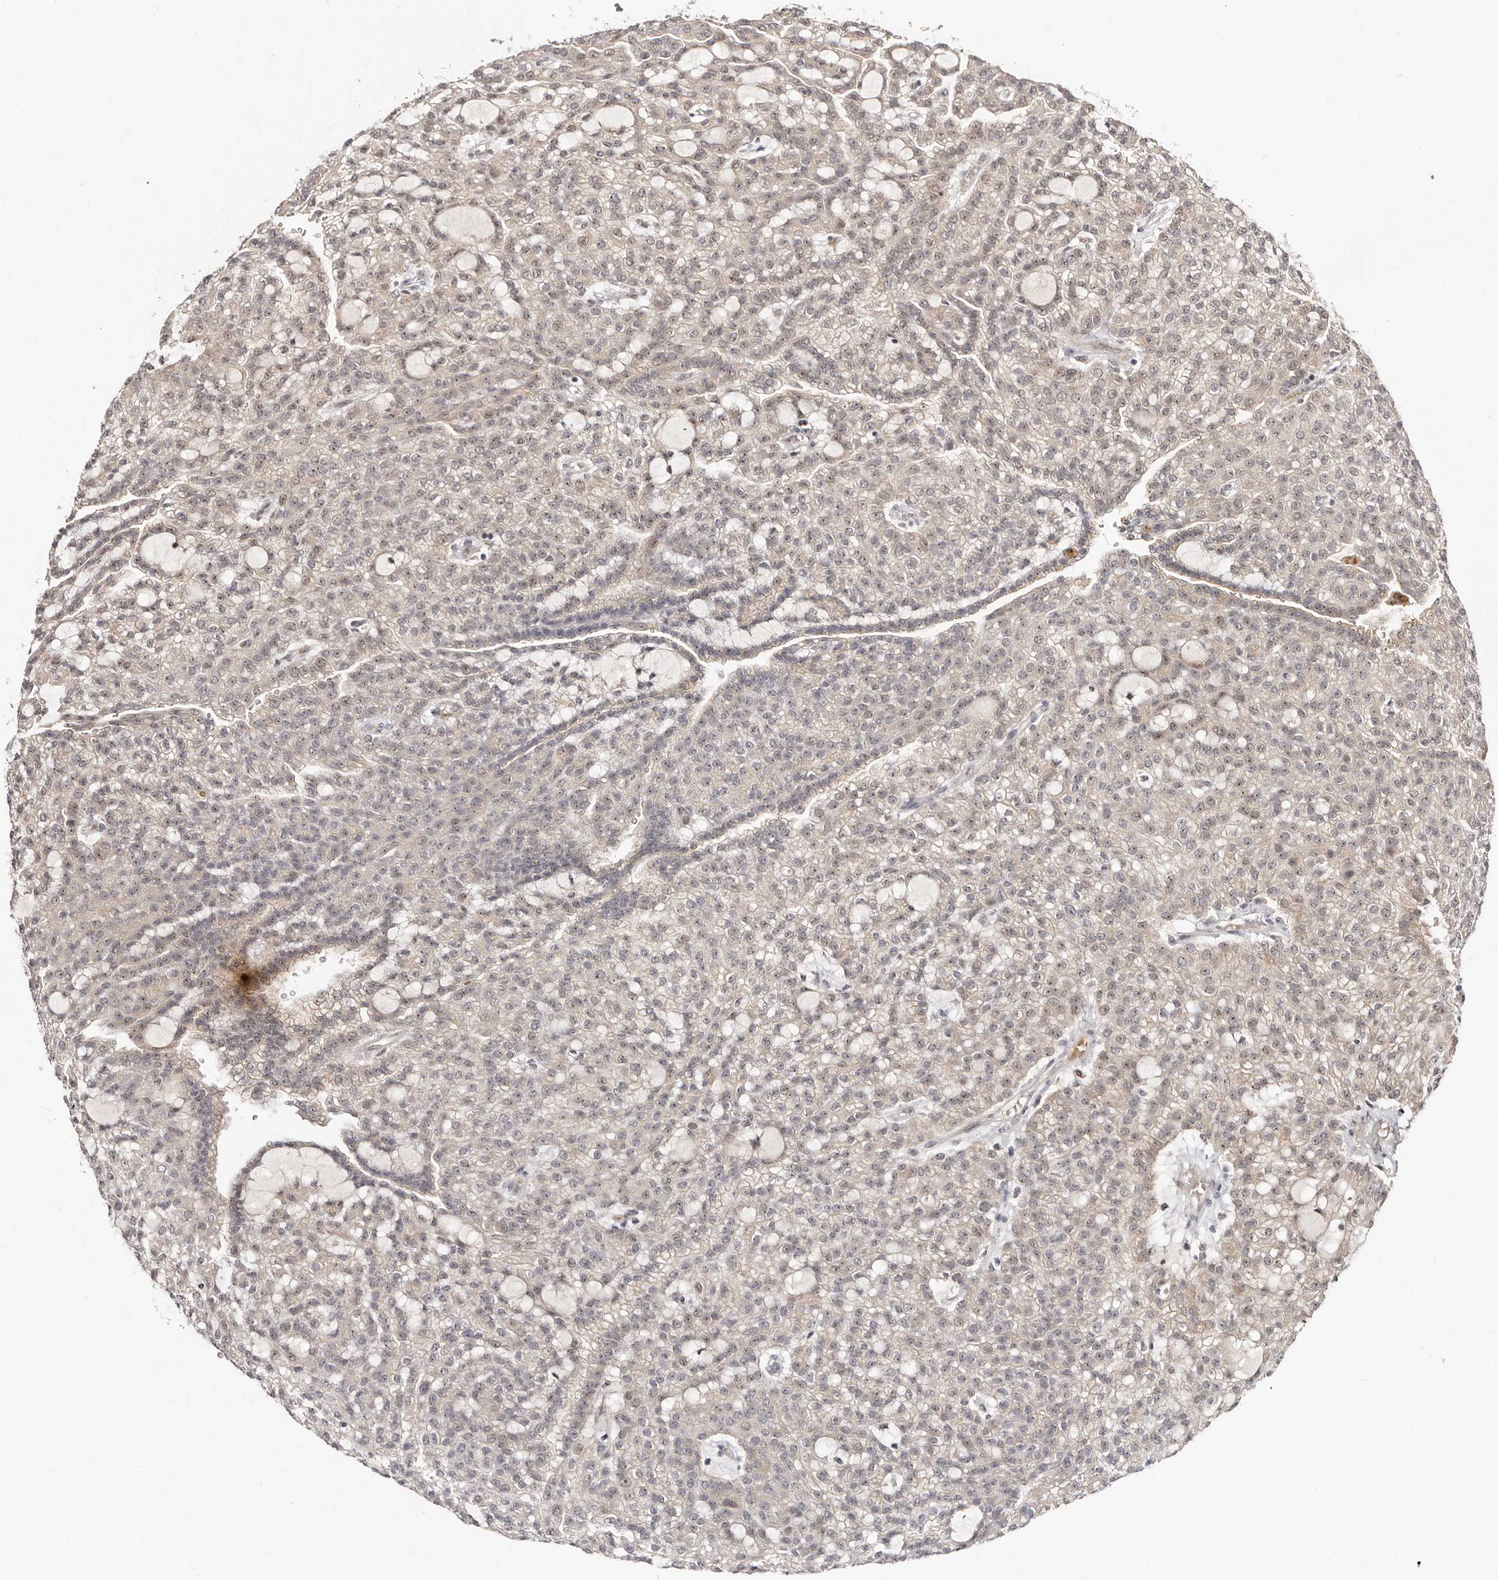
{"staining": {"intensity": "weak", "quantity": "<25%", "location": "nuclear"}, "tissue": "renal cancer", "cell_type": "Tumor cells", "image_type": "cancer", "snomed": [{"axis": "morphology", "description": "Adenocarcinoma, NOS"}, {"axis": "topography", "description": "Kidney"}], "caption": "An image of renal adenocarcinoma stained for a protein reveals no brown staining in tumor cells.", "gene": "APOL6", "patient": {"sex": "male", "age": 63}}